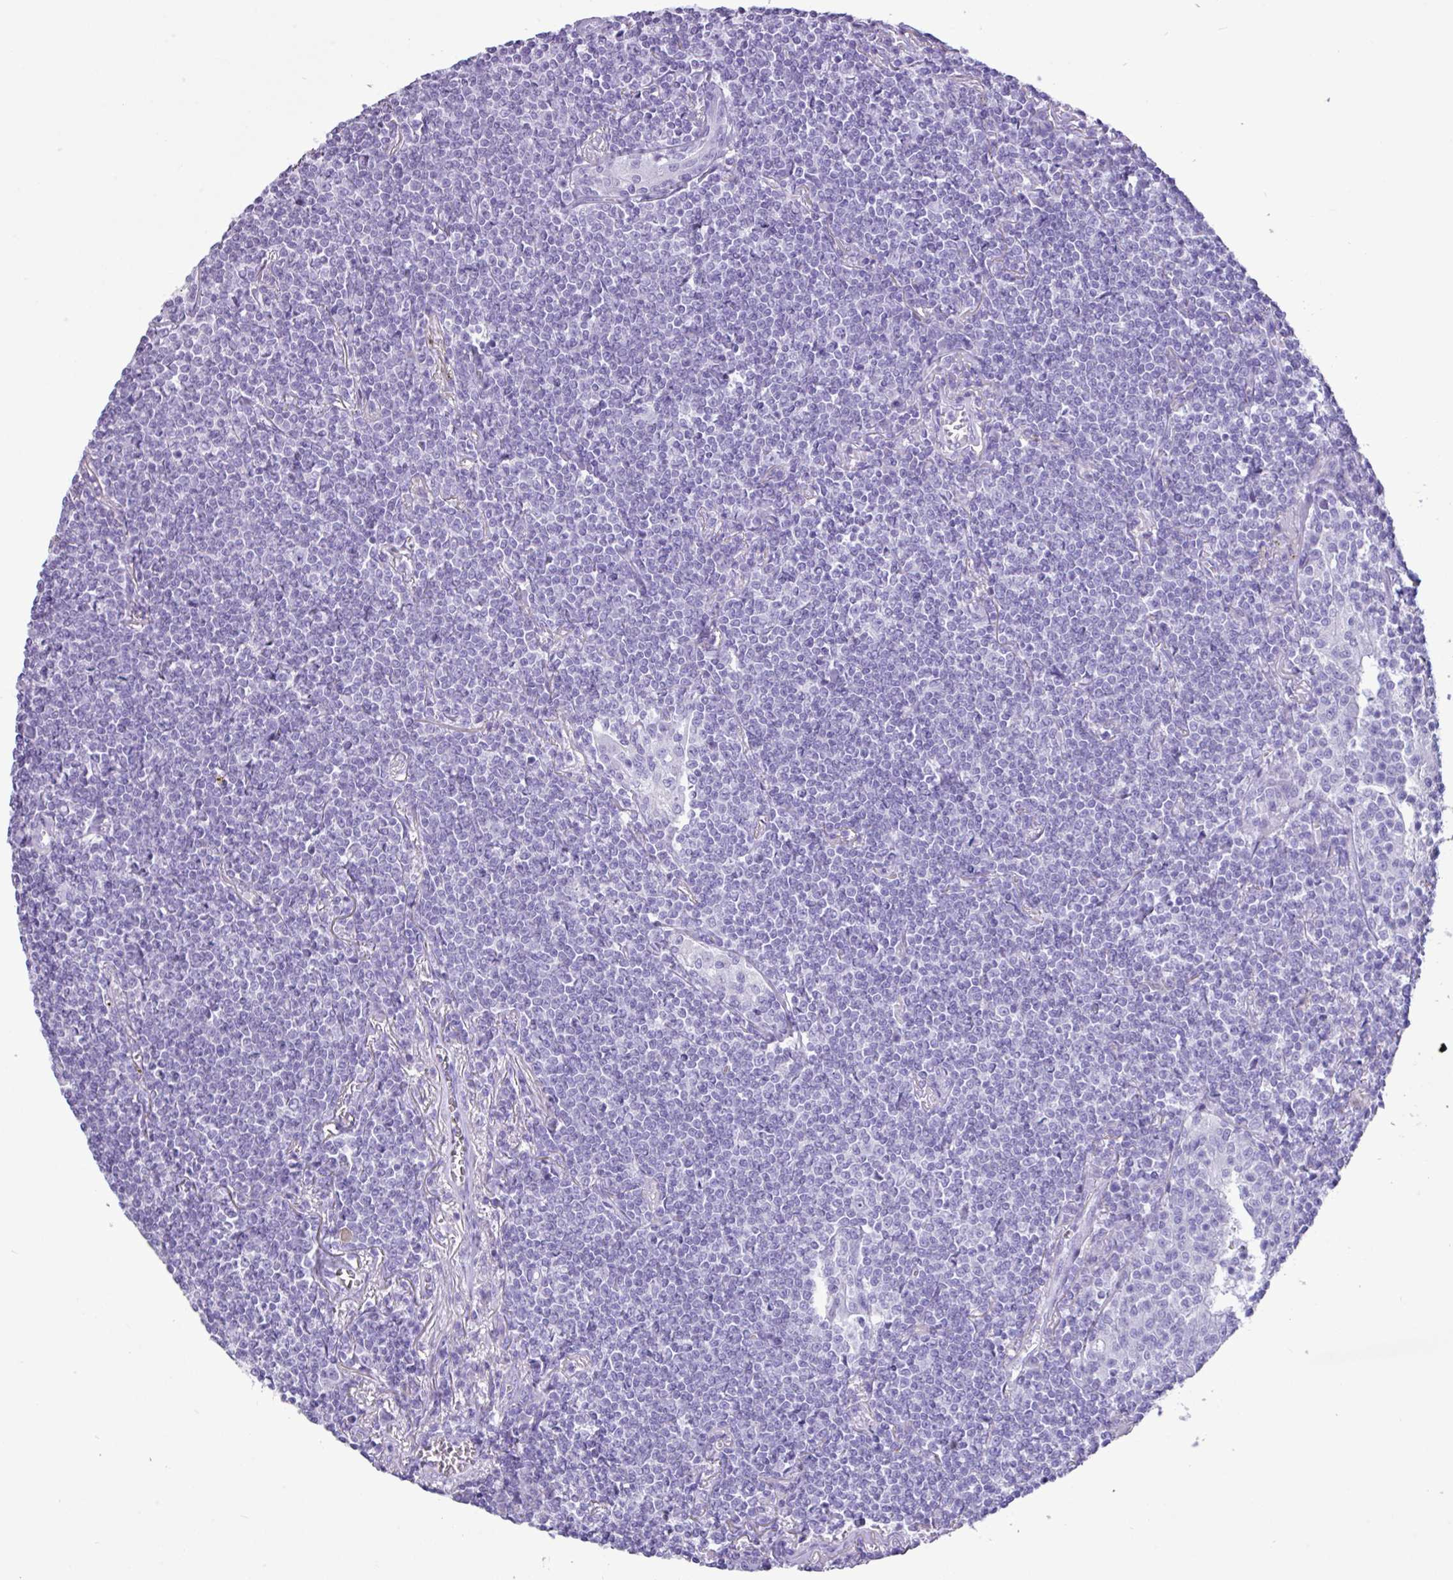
{"staining": {"intensity": "negative", "quantity": "none", "location": "none"}, "tissue": "lymphoma", "cell_type": "Tumor cells", "image_type": "cancer", "snomed": [{"axis": "morphology", "description": "Malignant lymphoma, non-Hodgkin's type, Low grade"}, {"axis": "topography", "description": "Lung"}], "caption": "Lymphoma was stained to show a protein in brown. There is no significant expression in tumor cells. (DAB immunohistochemistry (IHC) visualized using brightfield microscopy, high magnification).", "gene": "CKMT2", "patient": {"sex": "female", "age": 71}}